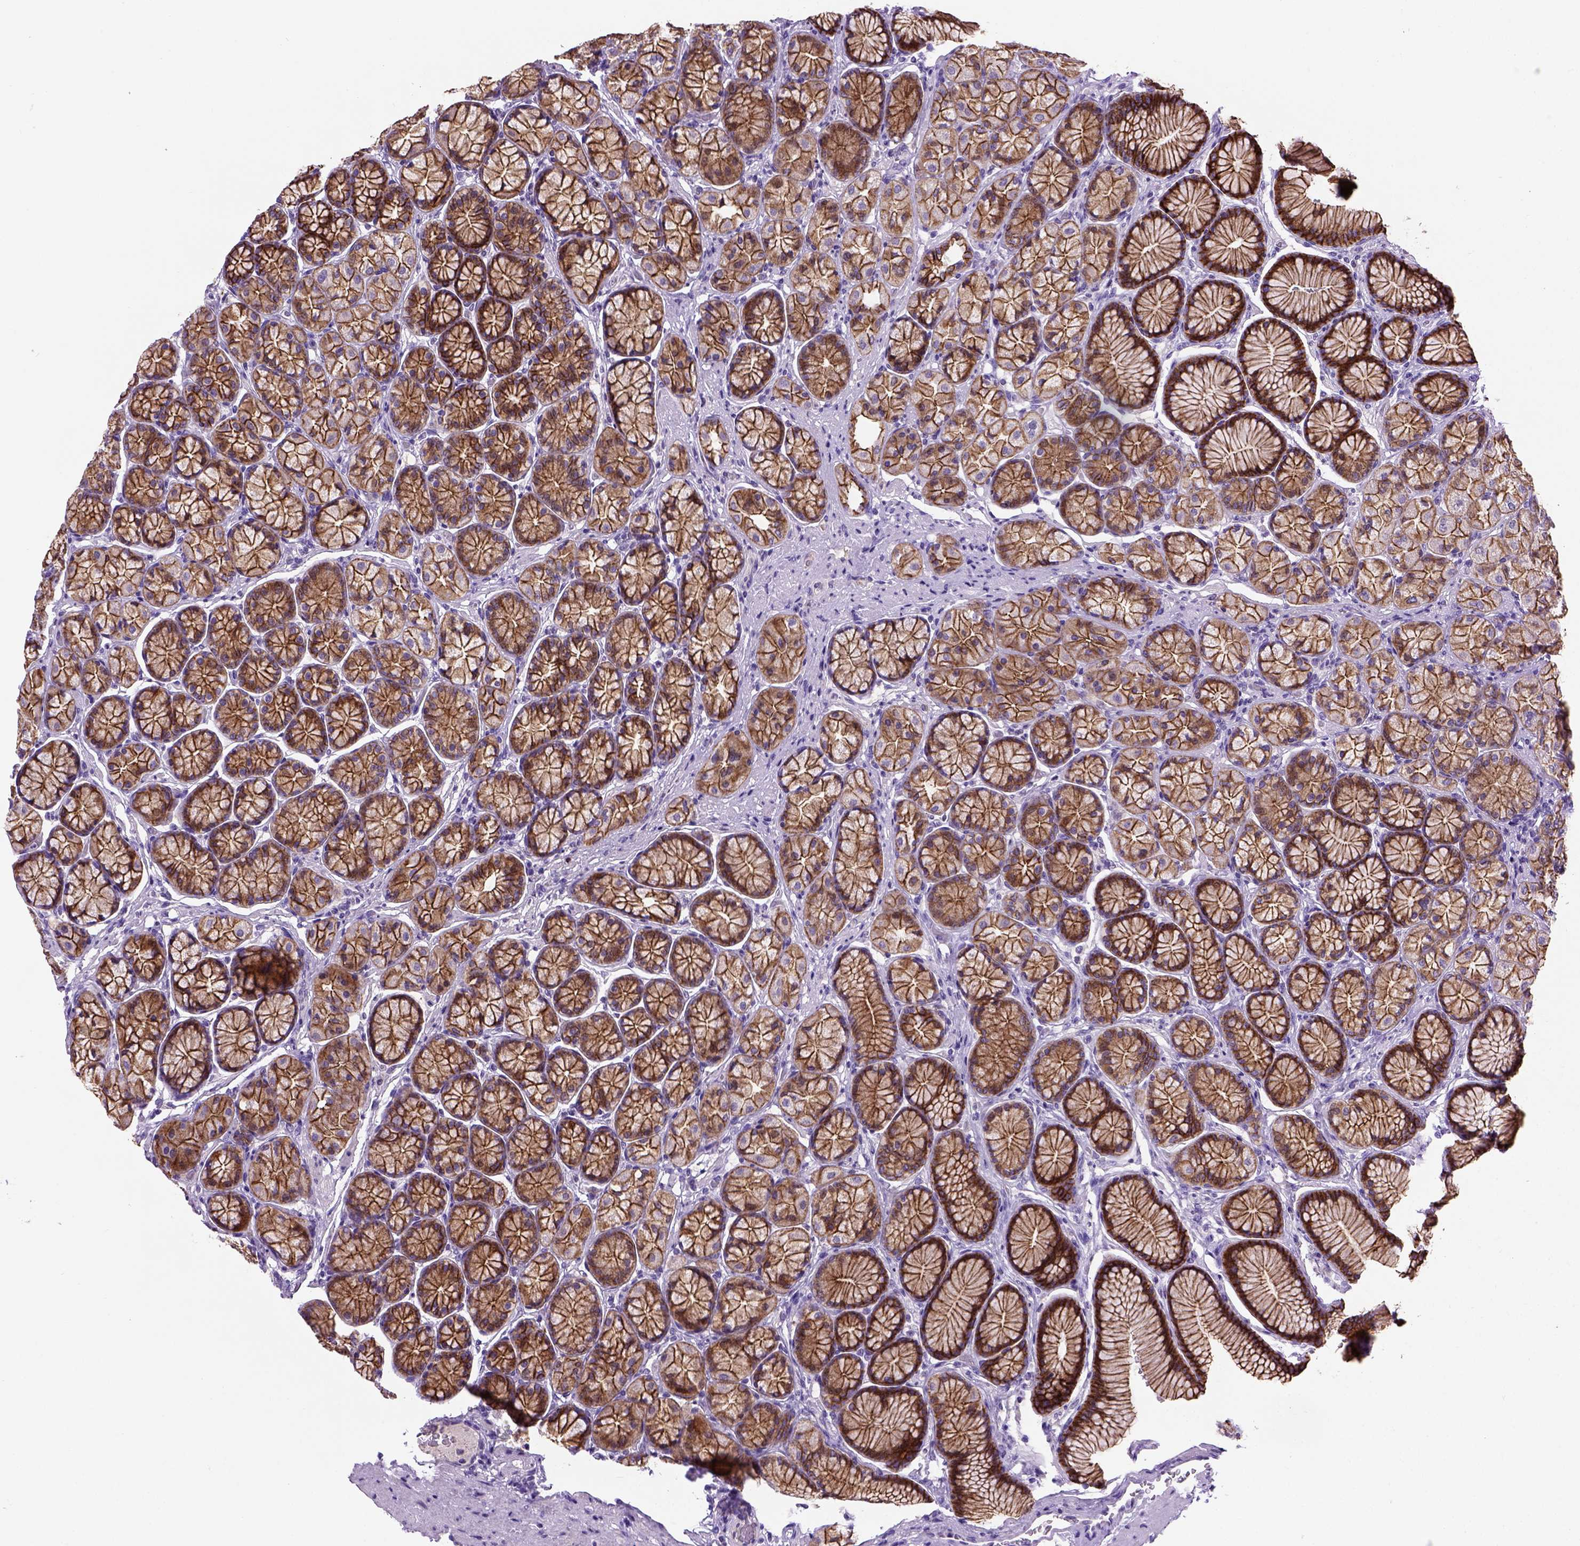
{"staining": {"intensity": "strong", "quantity": ">75%", "location": "cytoplasmic/membranous"}, "tissue": "stomach", "cell_type": "Glandular cells", "image_type": "normal", "snomed": [{"axis": "morphology", "description": "Normal tissue, NOS"}, {"axis": "morphology", "description": "Adenocarcinoma, NOS"}, {"axis": "morphology", "description": "Adenocarcinoma, High grade"}, {"axis": "topography", "description": "Stomach, upper"}, {"axis": "topography", "description": "Stomach"}], "caption": "Protein expression analysis of normal human stomach reveals strong cytoplasmic/membranous expression in about >75% of glandular cells.", "gene": "CDH1", "patient": {"sex": "female", "age": 65}}